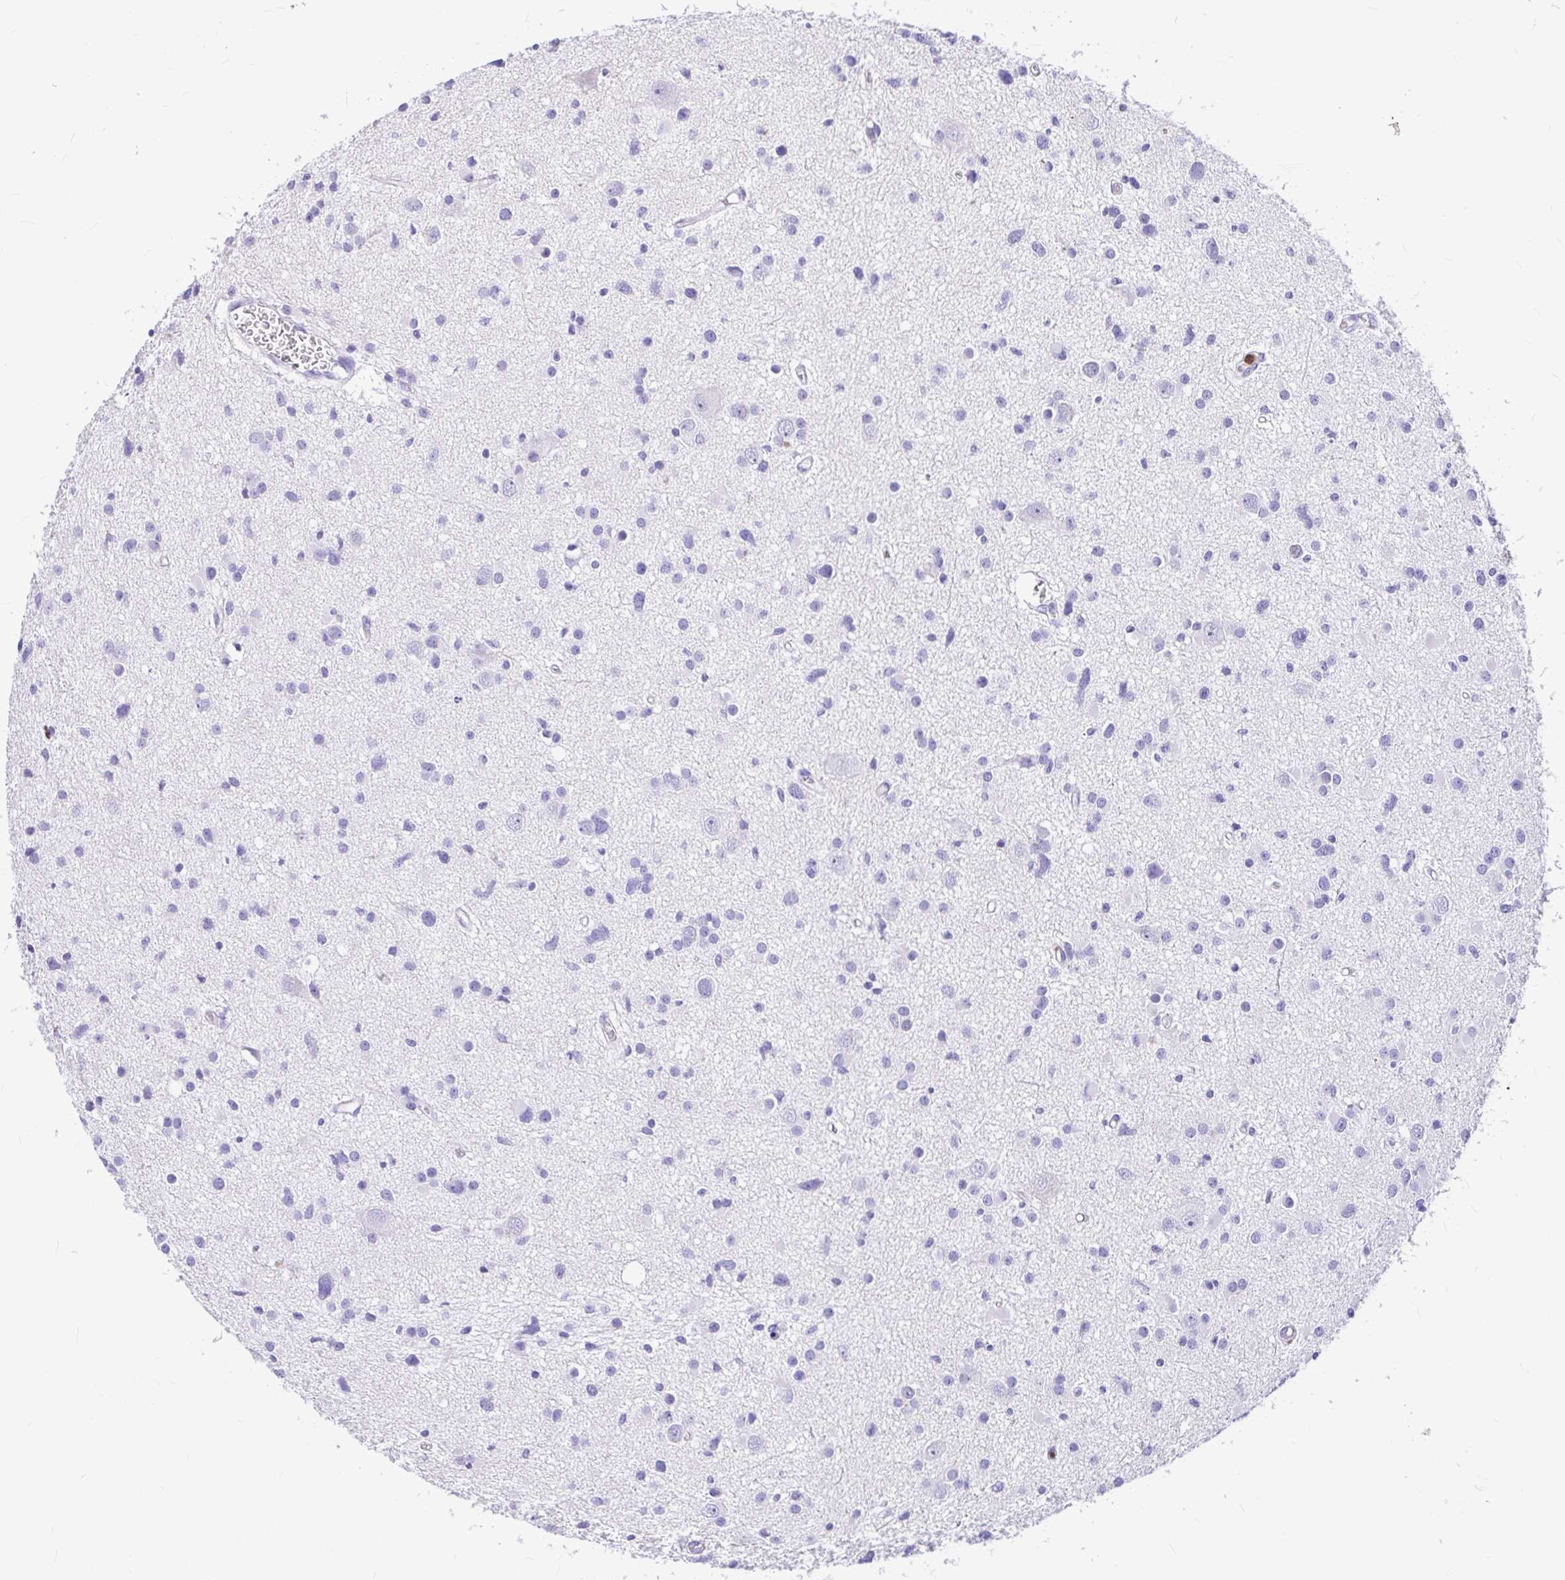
{"staining": {"intensity": "negative", "quantity": "none", "location": "none"}, "tissue": "glioma", "cell_type": "Tumor cells", "image_type": "cancer", "snomed": [{"axis": "morphology", "description": "Glioma, malignant, High grade"}, {"axis": "topography", "description": "Brain"}], "caption": "DAB immunohistochemical staining of human malignant high-grade glioma exhibits no significant staining in tumor cells.", "gene": "CLEC1B", "patient": {"sex": "male", "age": 54}}